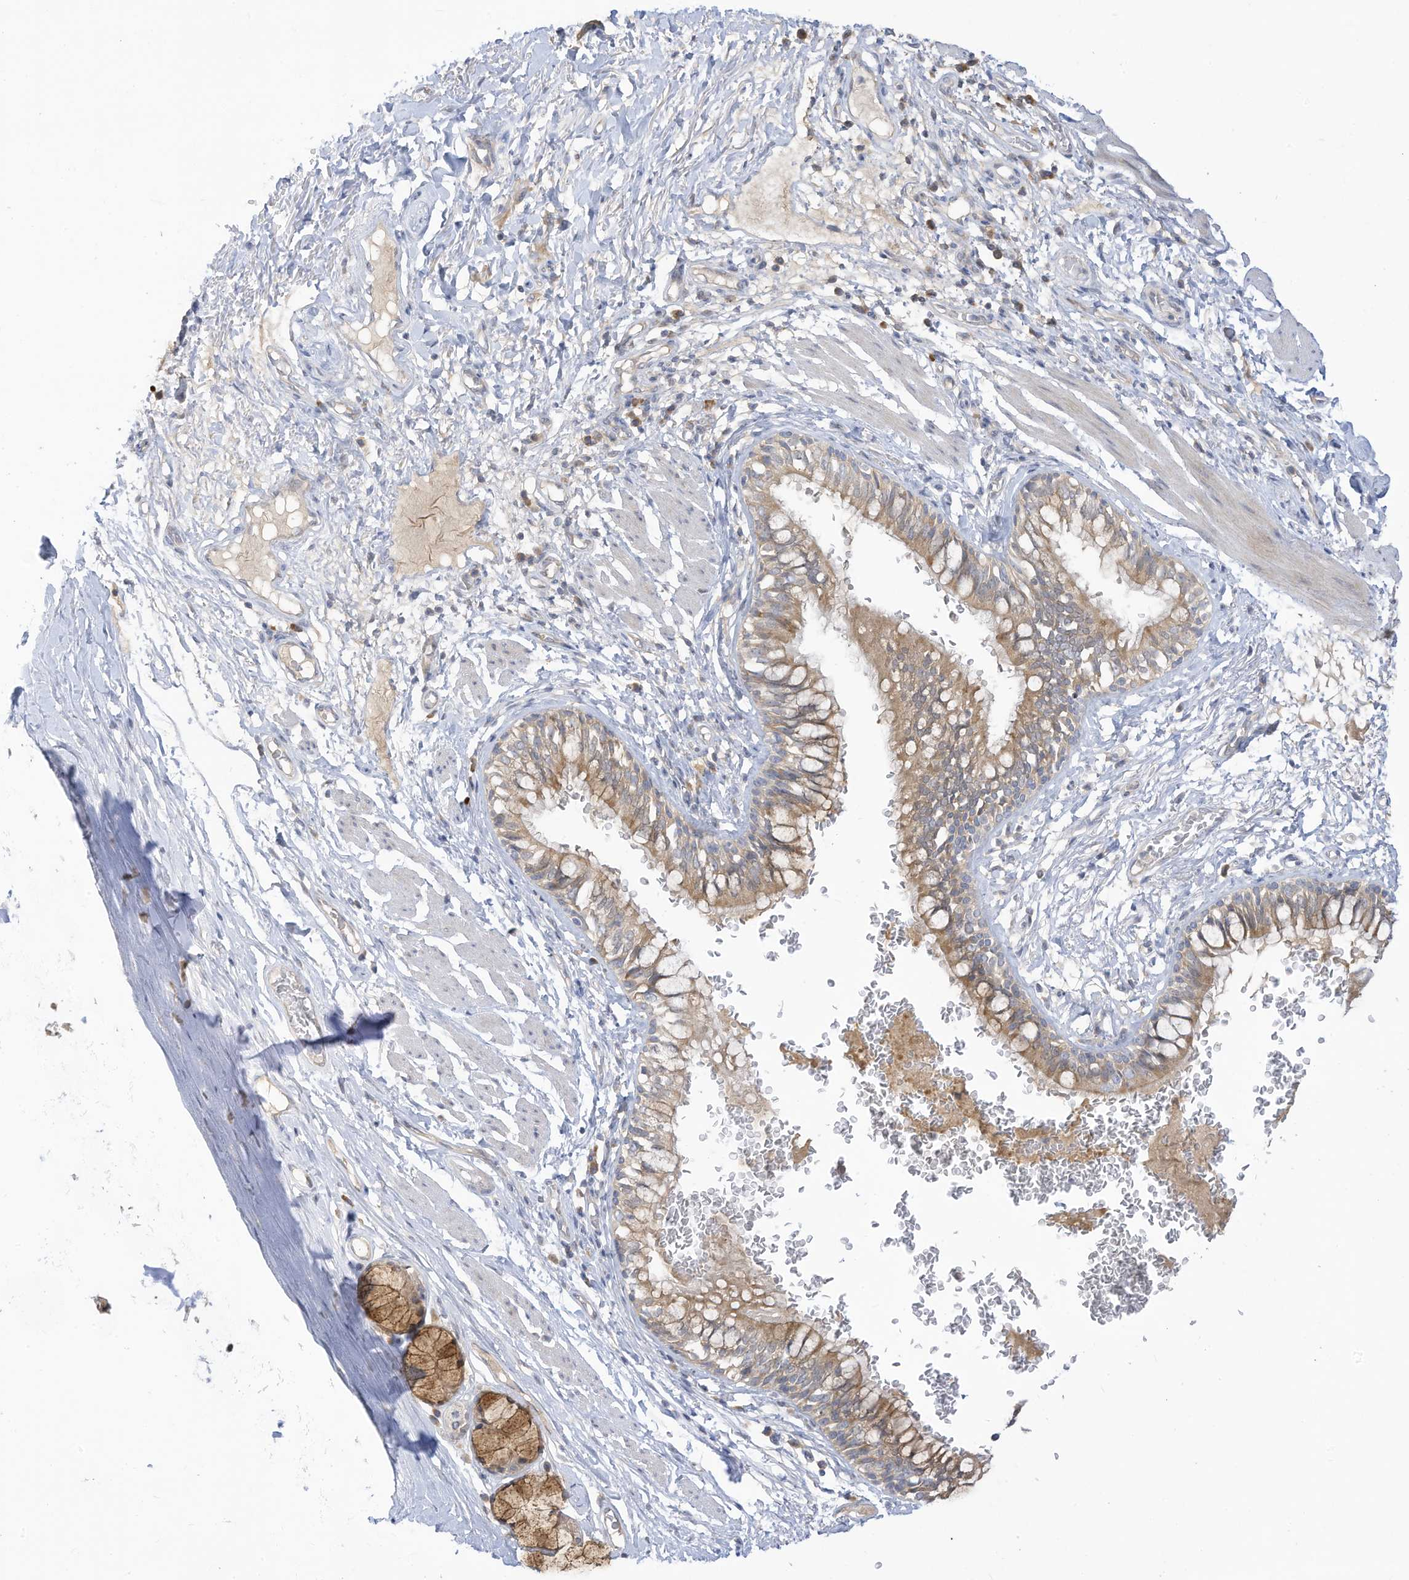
{"staining": {"intensity": "moderate", "quantity": ">75%", "location": "cytoplasmic/membranous"}, "tissue": "bronchus", "cell_type": "Respiratory epithelial cells", "image_type": "normal", "snomed": [{"axis": "morphology", "description": "Normal tissue, NOS"}, {"axis": "topography", "description": "Cartilage tissue"}, {"axis": "topography", "description": "Bronchus"}], "caption": "IHC of normal human bronchus reveals medium levels of moderate cytoplasmic/membranous expression in approximately >75% of respiratory epithelial cells. The staining is performed using DAB (3,3'-diaminobenzidine) brown chromogen to label protein expression. The nuclei are counter-stained blue using hematoxylin.", "gene": "LRRN2", "patient": {"sex": "female", "age": 36}}